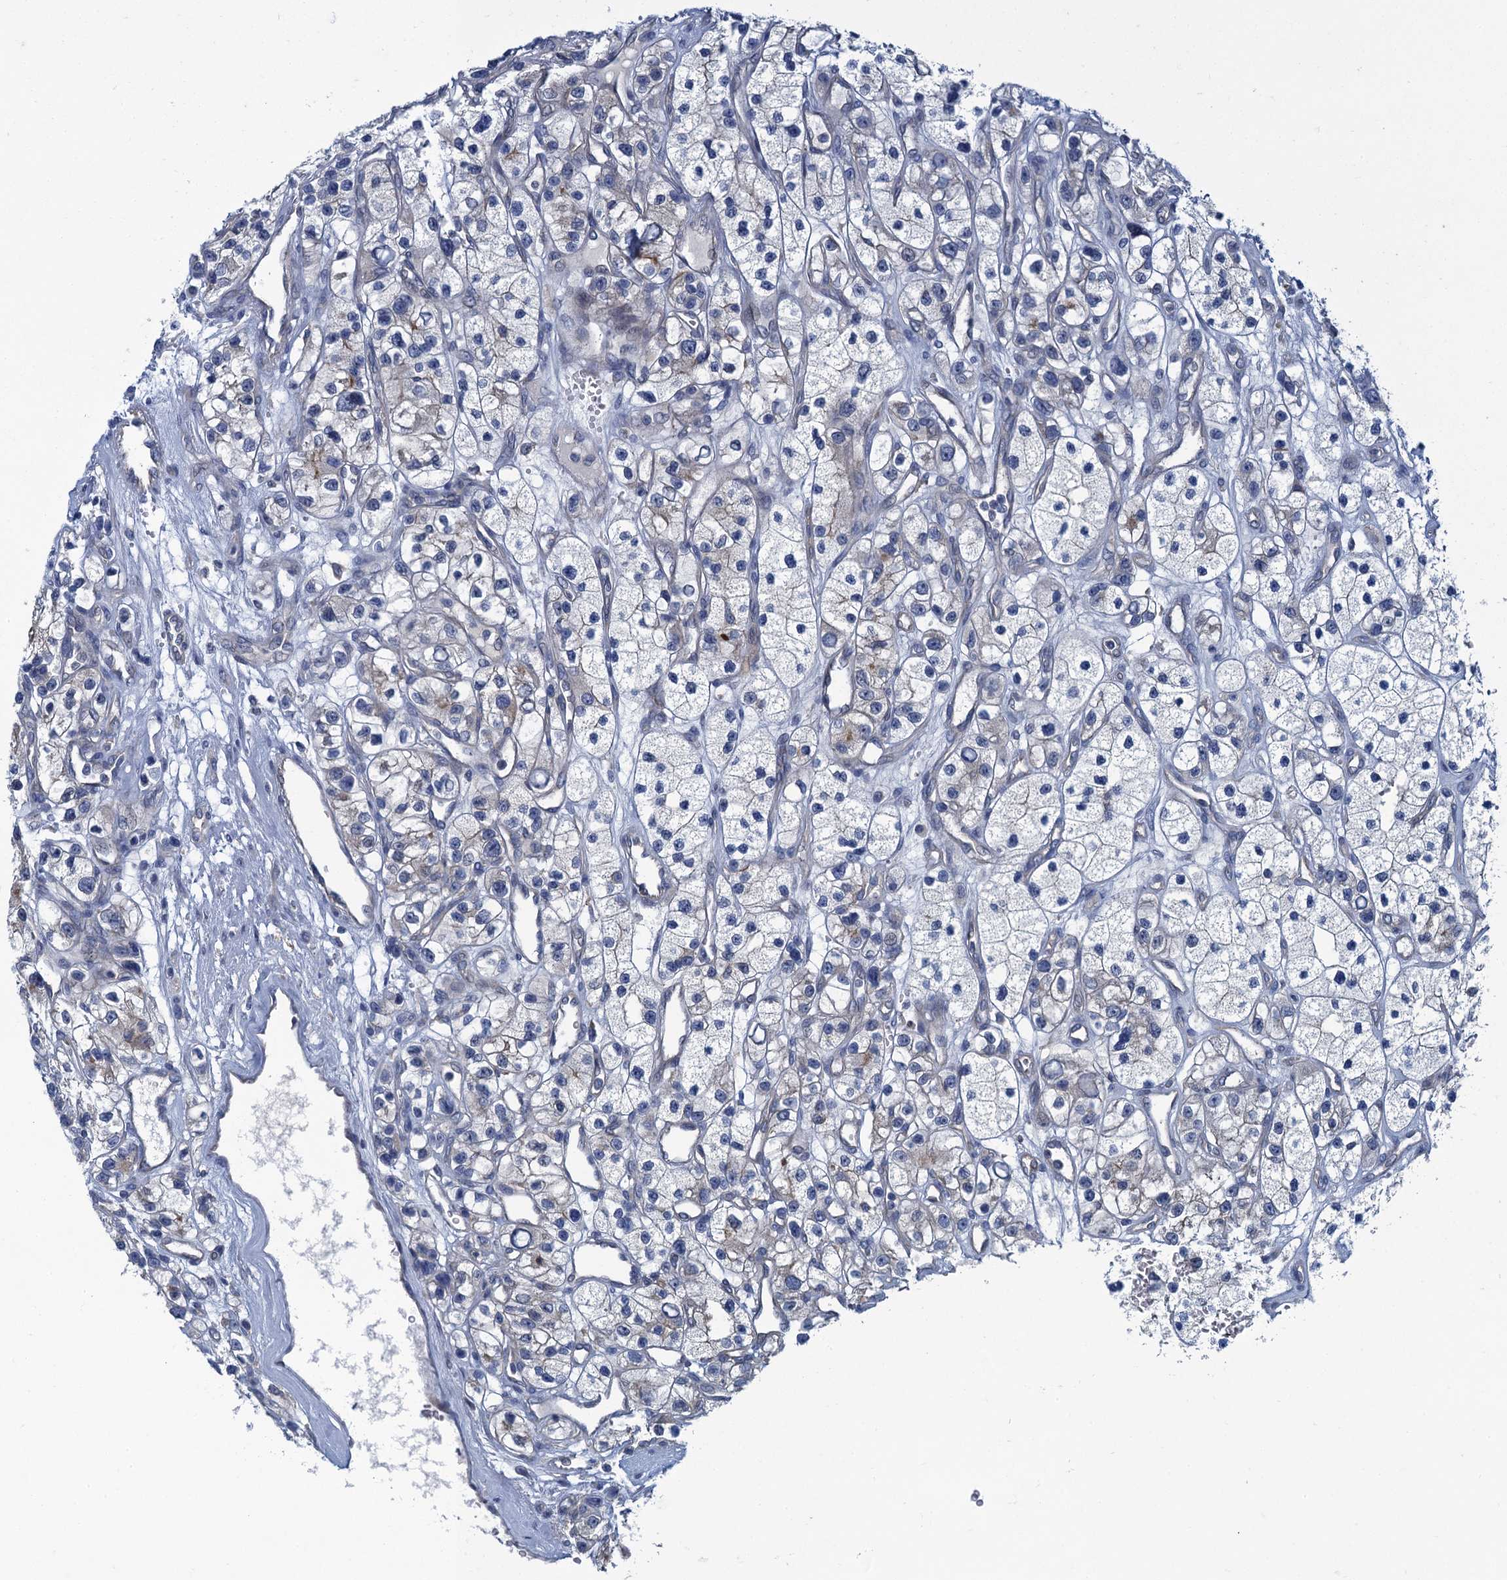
{"staining": {"intensity": "negative", "quantity": "none", "location": "none"}, "tissue": "renal cancer", "cell_type": "Tumor cells", "image_type": "cancer", "snomed": [{"axis": "morphology", "description": "Adenocarcinoma, NOS"}, {"axis": "topography", "description": "Kidney"}], "caption": "Immunohistochemical staining of renal cancer exhibits no significant positivity in tumor cells.", "gene": "NCKAP1L", "patient": {"sex": "female", "age": 57}}